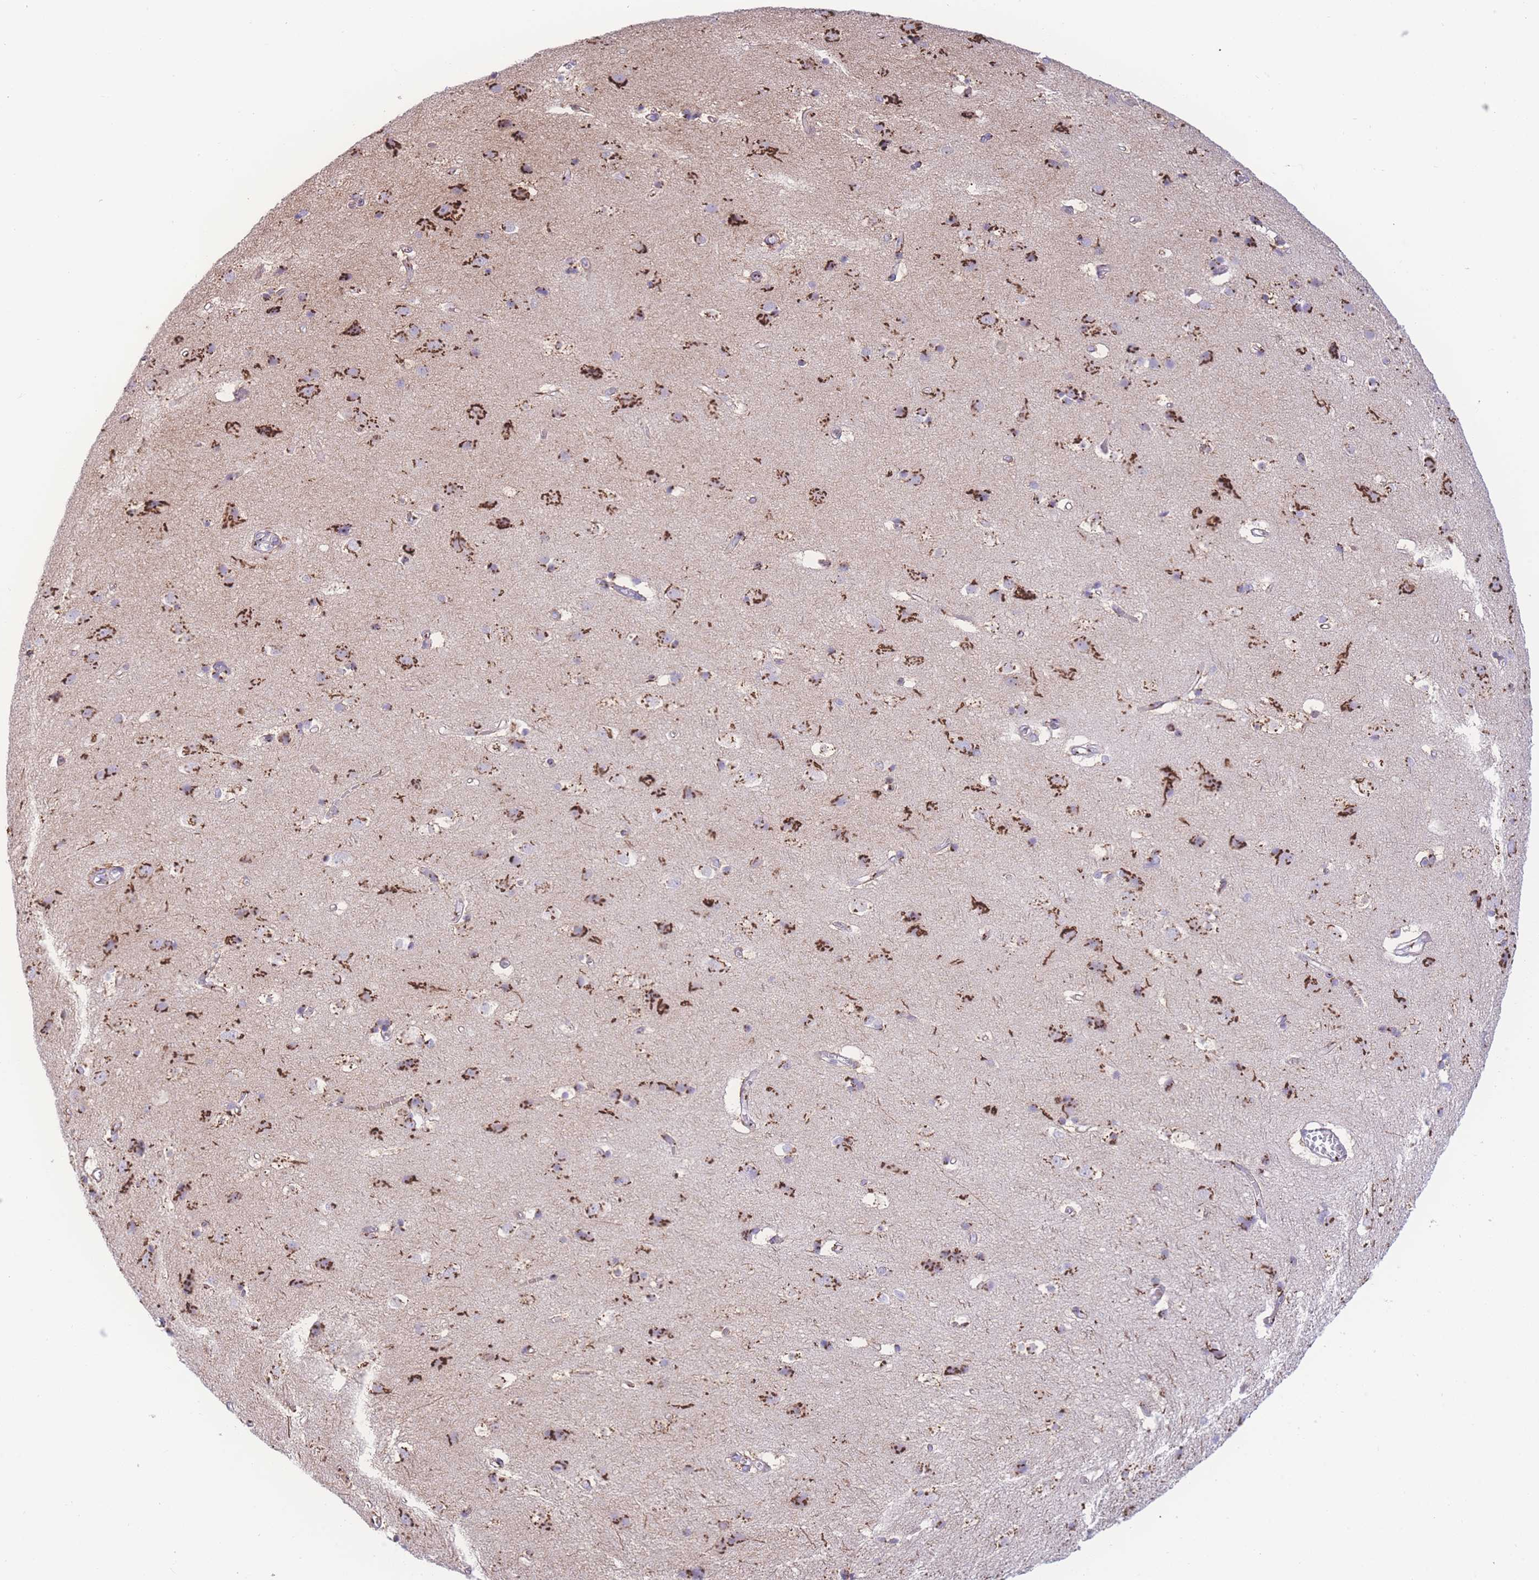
{"staining": {"intensity": "moderate", "quantity": ">75%", "location": "cytoplasmic/membranous"}, "tissue": "cerebral cortex", "cell_type": "Endothelial cells", "image_type": "normal", "snomed": [{"axis": "morphology", "description": "Normal tissue, NOS"}, {"axis": "topography", "description": "Cerebral cortex"}], "caption": "Protein expression by IHC shows moderate cytoplasmic/membranous expression in approximately >75% of endothelial cells in unremarkable cerebral cortex. Nuclei are stained in blue.", "gene": "GOLM2", "patient": {"sex": "male", "age": 54}}